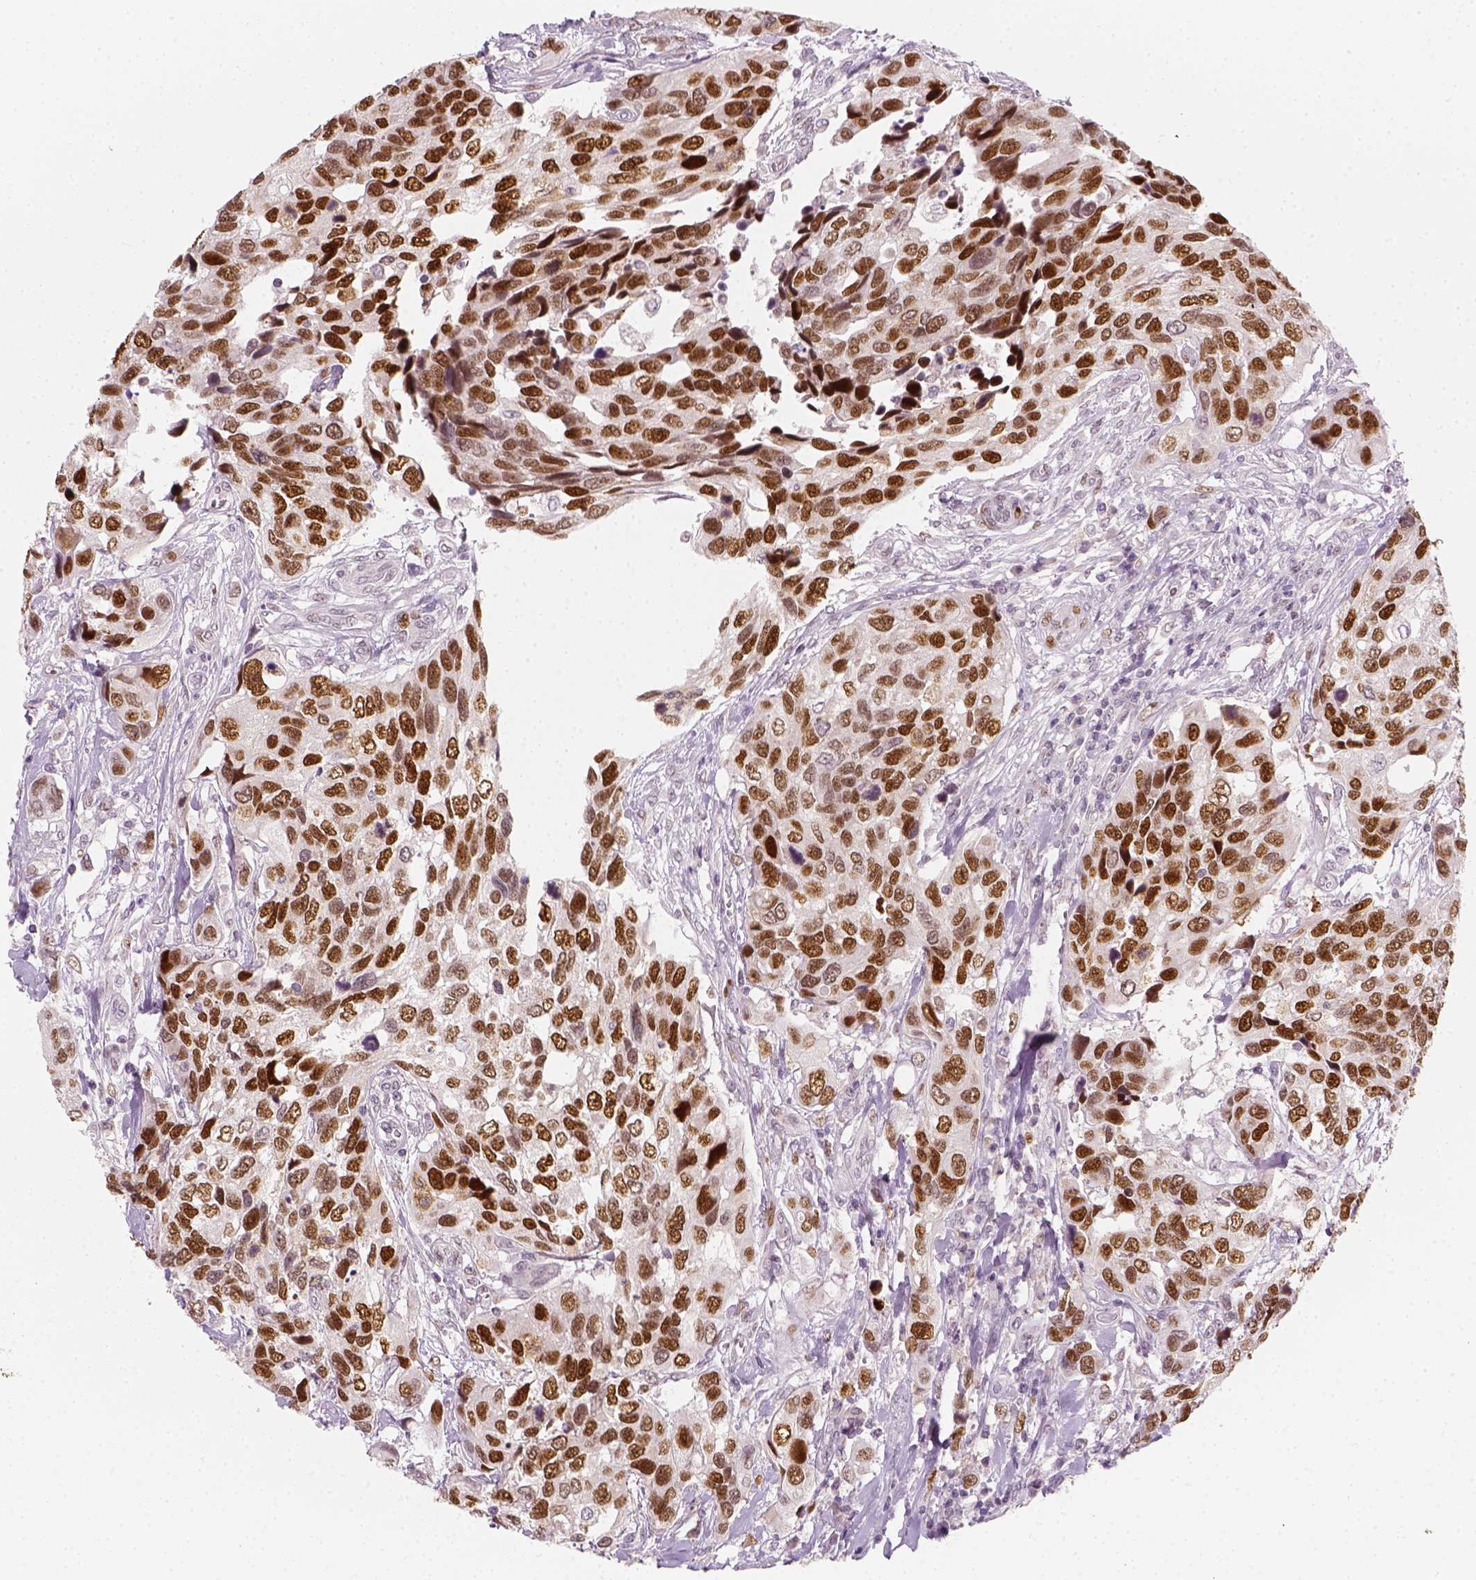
{"staining": {"intensity": "strong", "quantity": ">75%", "location": "nuclear"}, "tissue": "urothelial cancer", "cell_type": "Tumor cells", "image_type": "cancer", "snomed": [{"axis": "morphology", "description": "Urothelial carcinoma, High grade"}, {"axis": "topography", "description": "Urinary bladder"}], "caption": "An image showing strong nuclear positivity in about >75% of tumor cells in urothelial cancer, as visualized by brown immunohistochemical staining.", "gene": "TP53", "patient": {"sex": "male", "age": 60}}